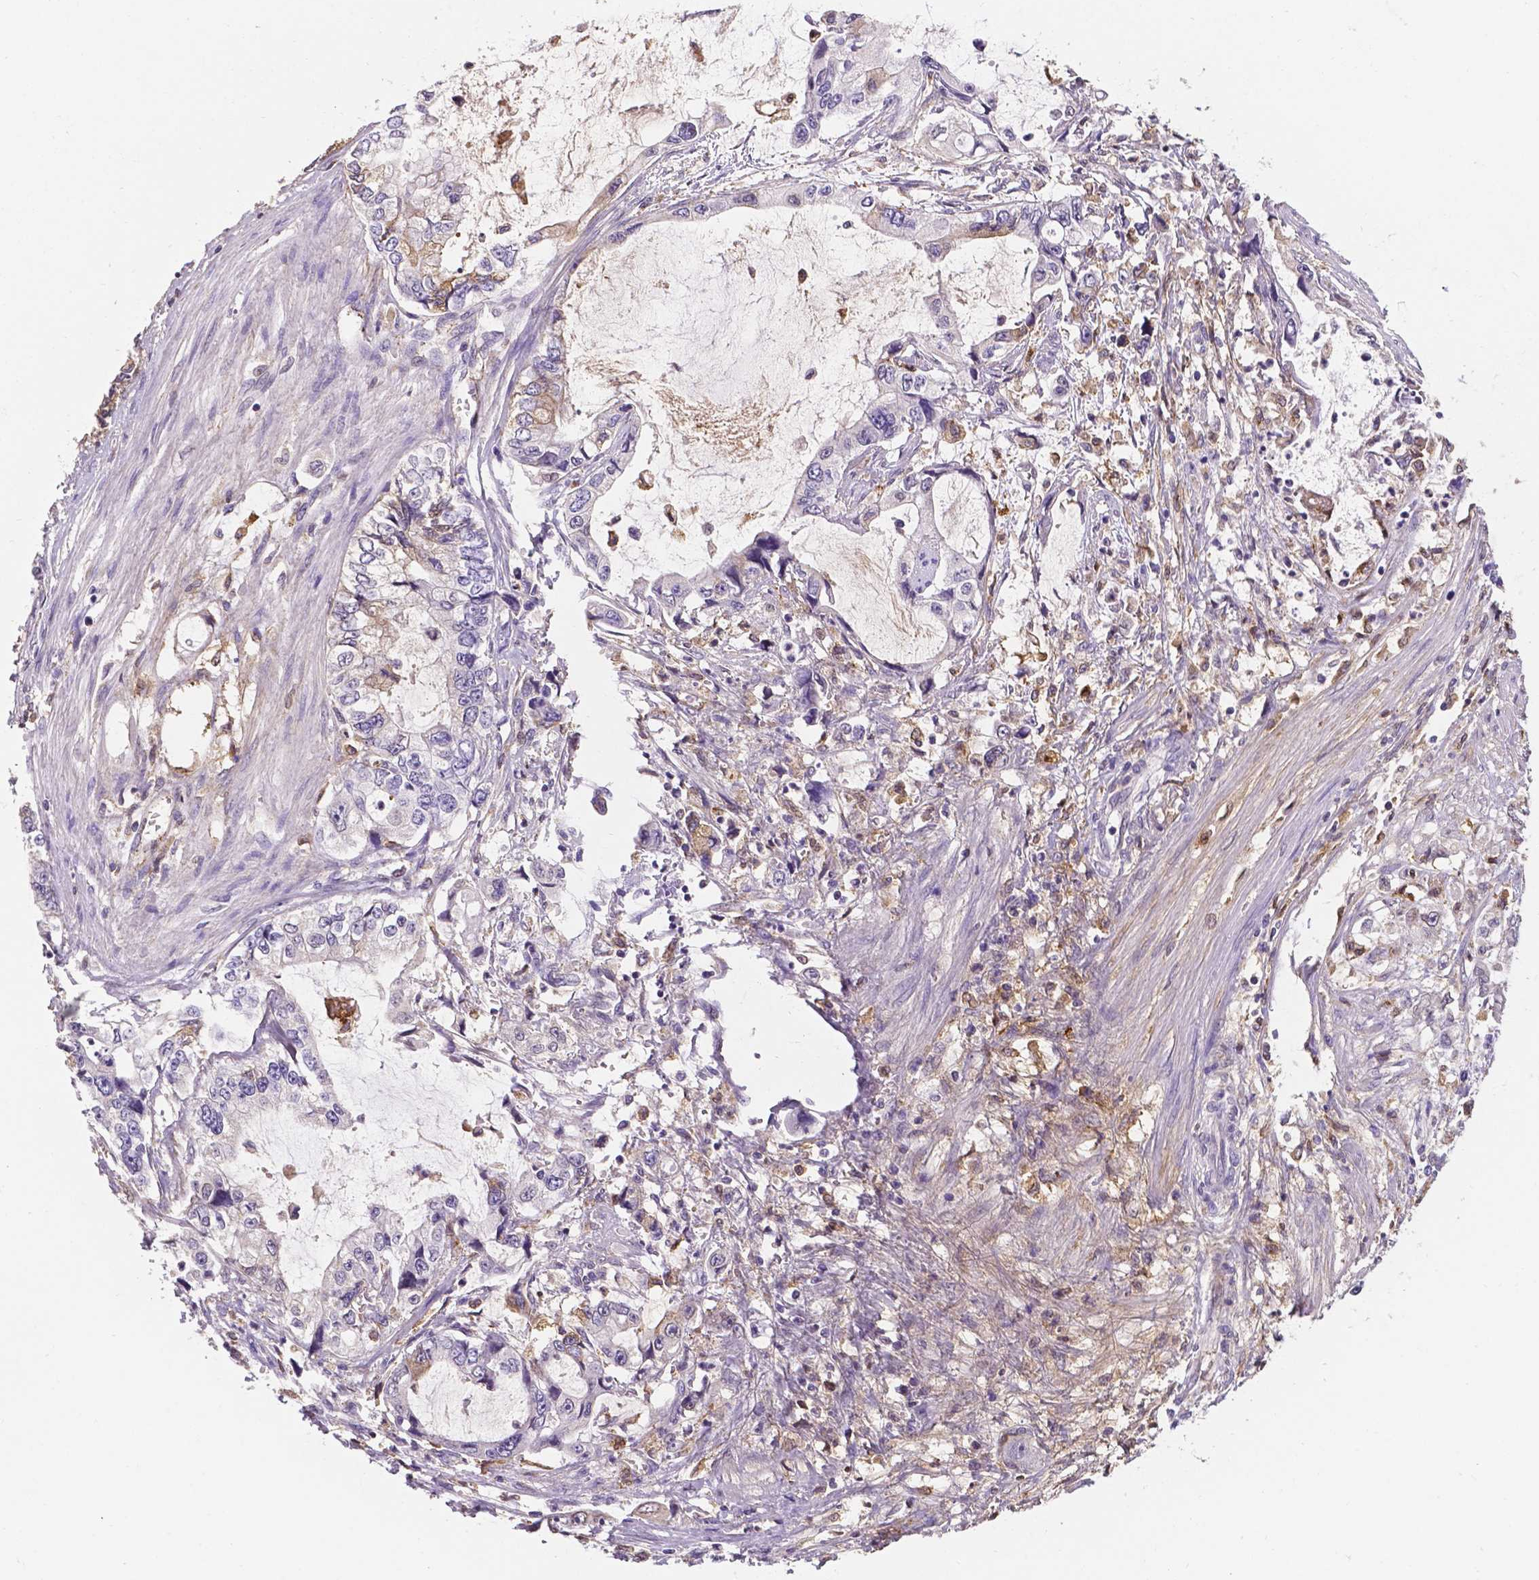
{"staining": {"intensity": "moderate", "quantity": "<25%", "location": "cytoplasmic/membranous"}, "tissue": "stomach cancer", "cell_type": "Tumor cells", "image_type": "cancer", "snomed": [{"axis": "morphology", "description": "Adenocarcinoma, NOS"}, {"axis": "topography", "description": "Pancreas"}, {"axis": "topography", "description": "Stomach, upper"}, {"axis": "topography", "description": "Stomach"}], "caption": "This histopathology image demonstrates immunohistochemistry staining of human adenocarcinoma (stomach), with low moderate cytoplasmic/membranous expression in about <25% of tumor cells.", "gene": "APOE", "patient": {"sex": "male", "age": 77}}